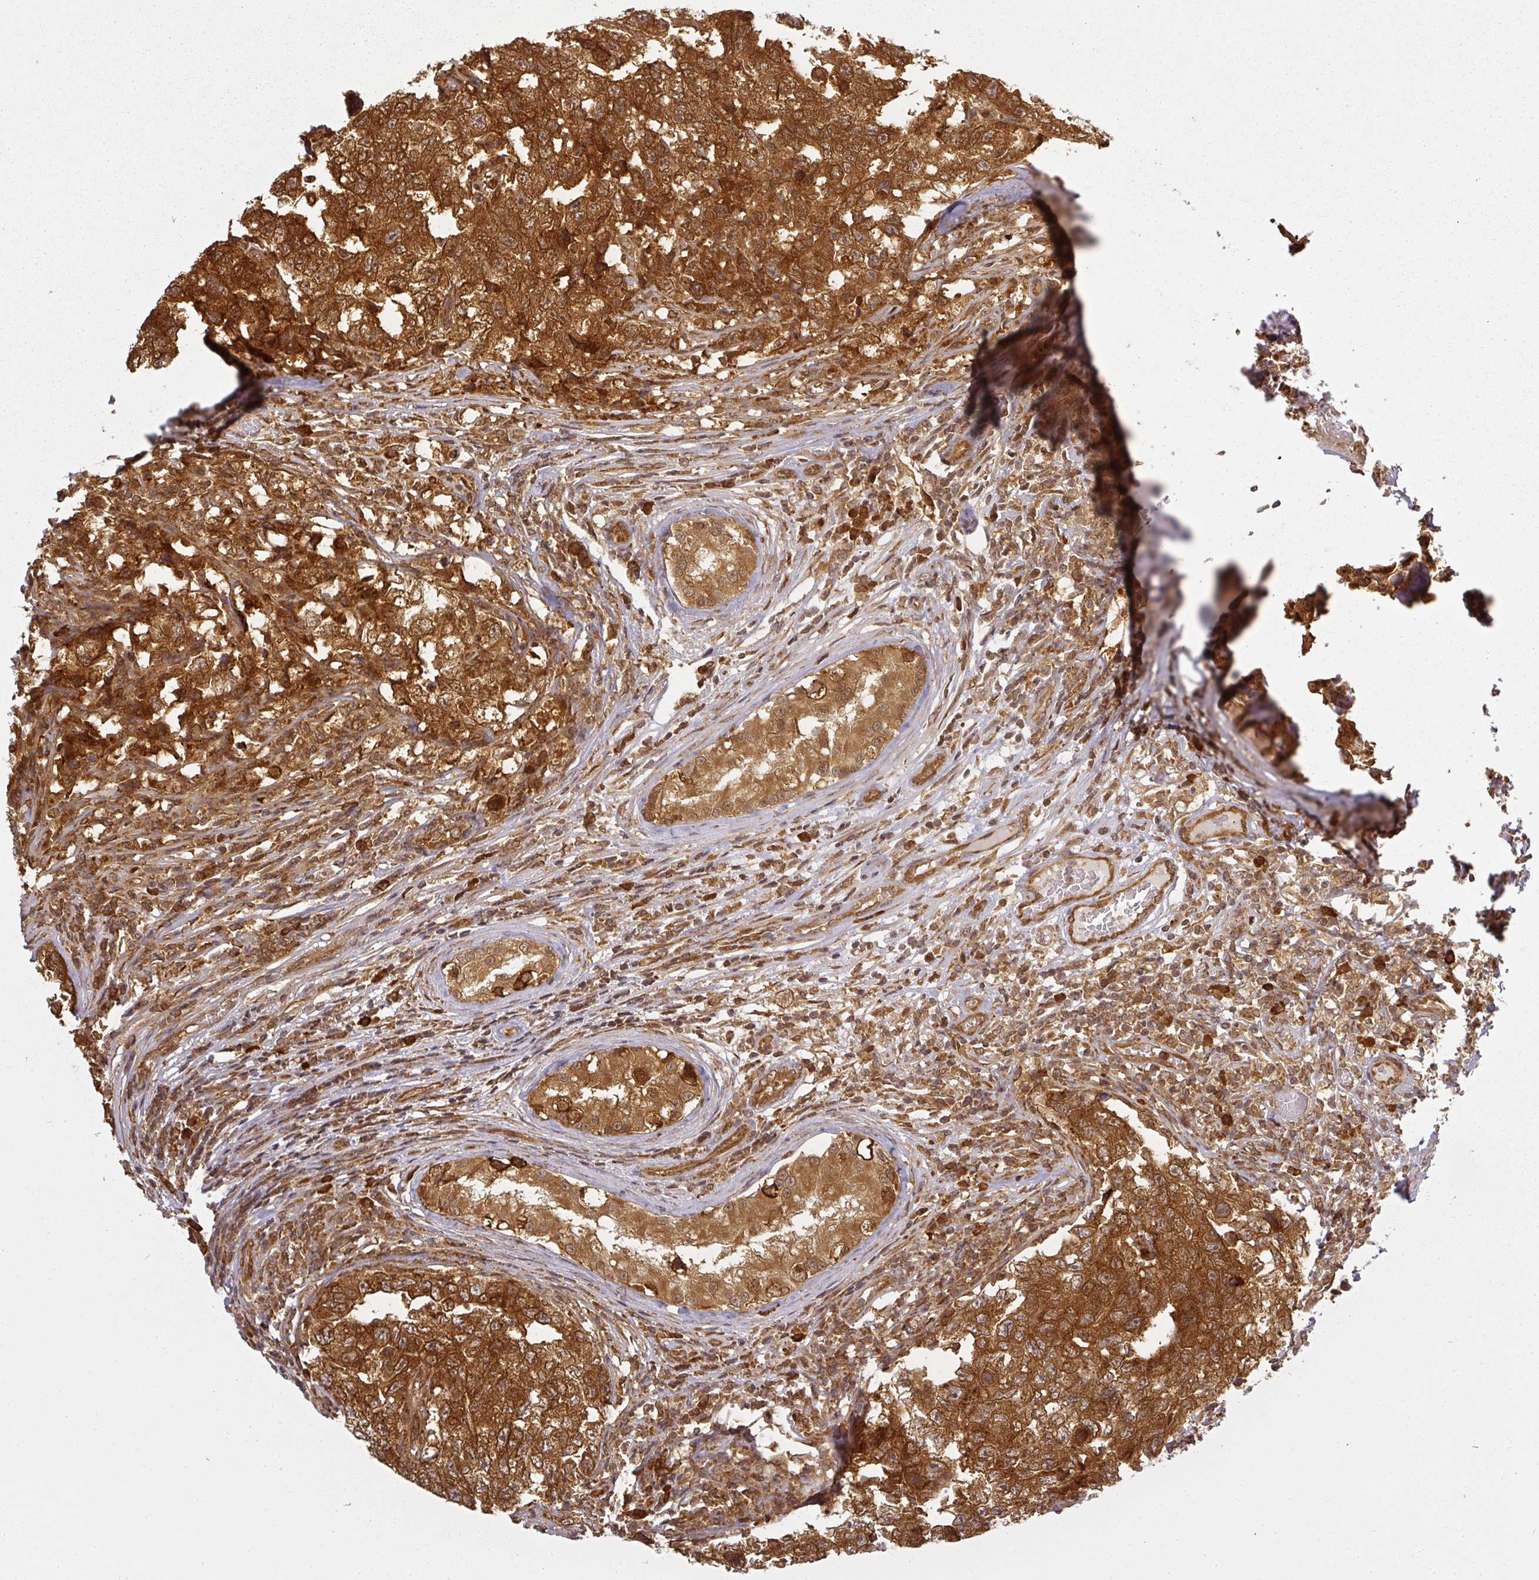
{"staining": {"intensity": "strong", "quantity": ">75%", "location": "cytoplasmic/membranous"}, "tissue": "testis cancer", "cell_type": "Tumor cells", "image_type": "cancer", "snomed": [{"axis": "morphology", "description": "Carcinoma, Embryonal, NOS"}, {"axis": "topography", "description": "Testis"}], "caption": "Testis cancer stained for a protein (brown) reveals strong cytoplasmic/membranous positive expression in approximately >75% of tumor cells.", "gene": "PPP6R3", "patient": {"sex": "male", "age": 25}}